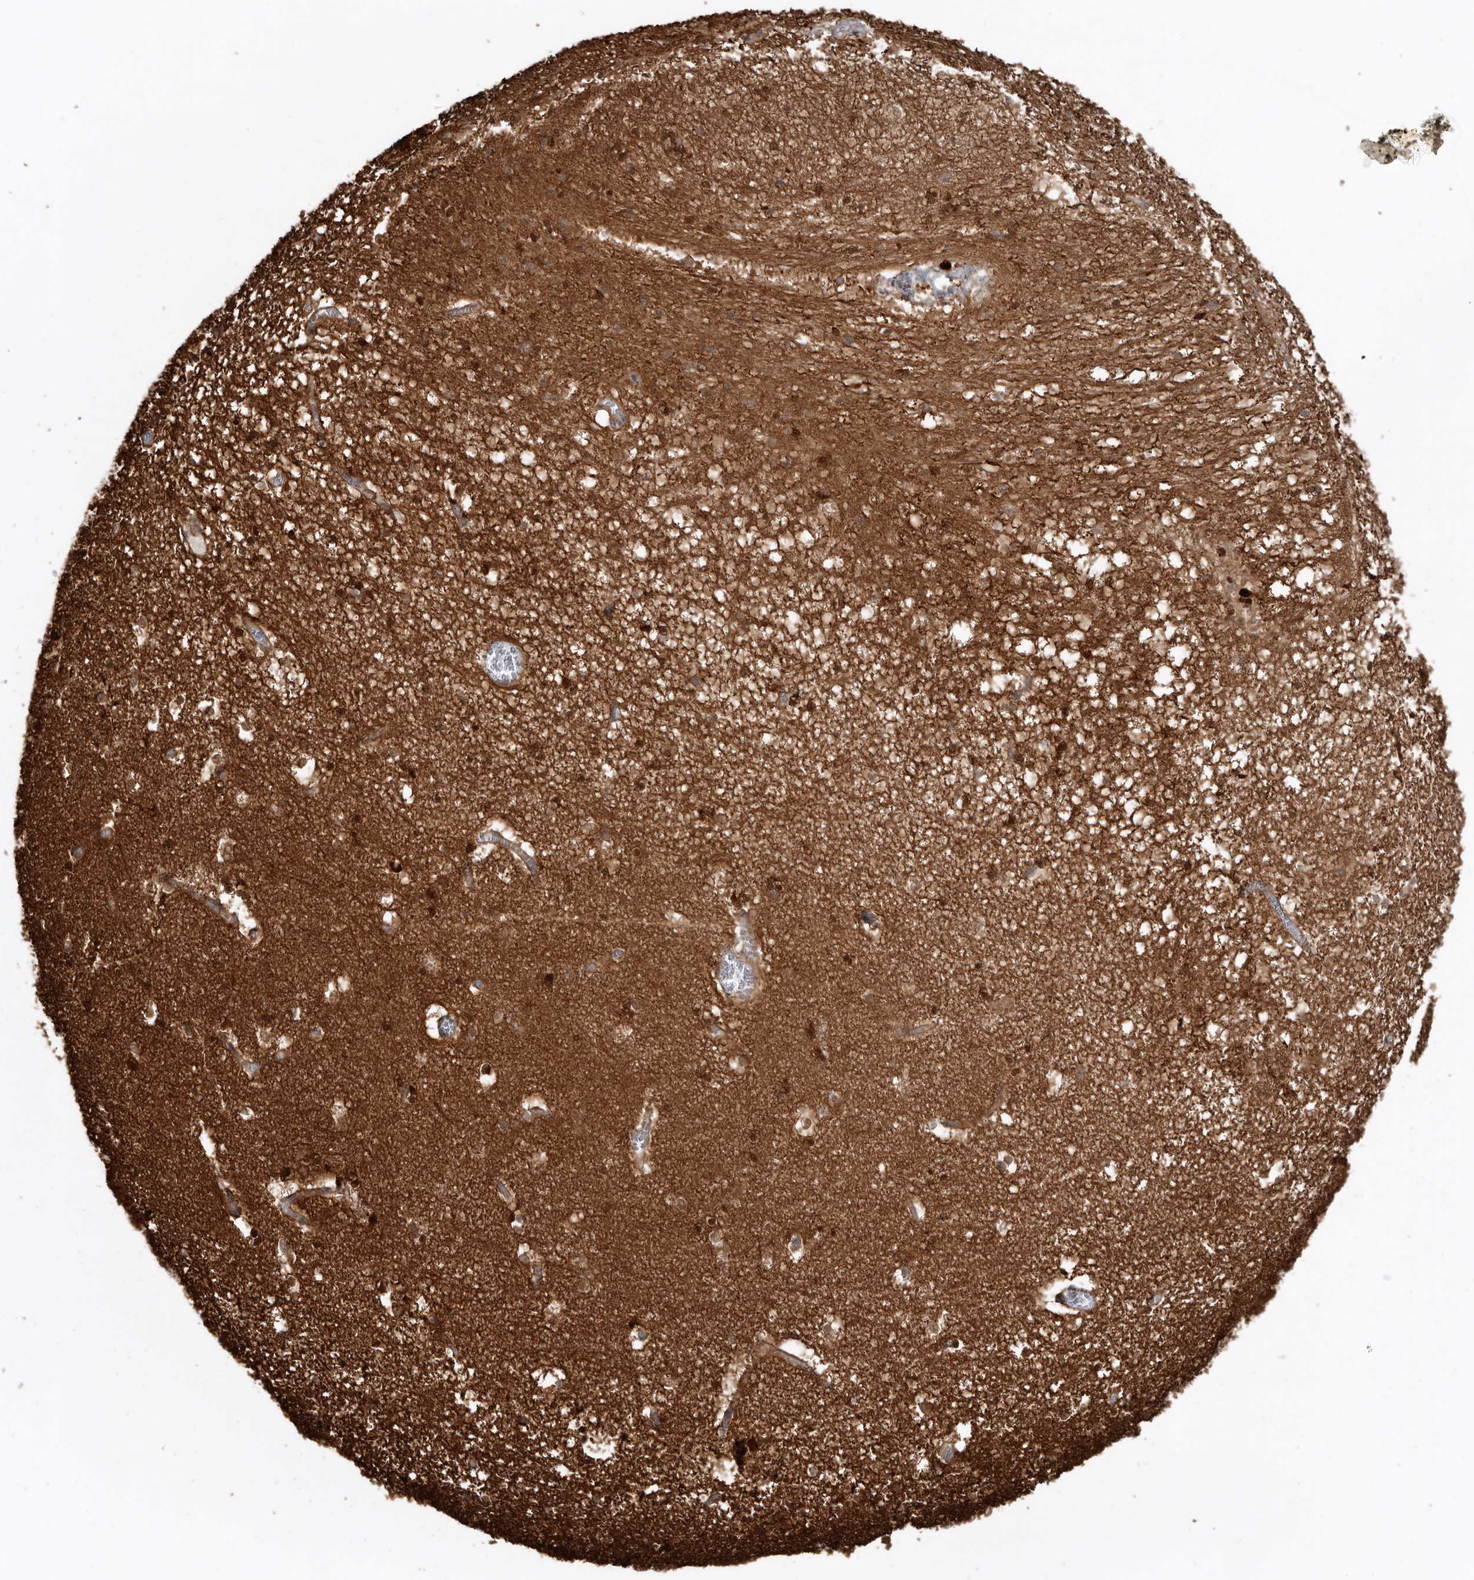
{"staining": {"intensity": "moderate", "quantity": "25%-75%", "location": "cytoplasmic/membranous"}, "tissue": "hippocampus", "cell_type": "Glial cells", "image_type": "normal", "snomed": [{"axis": "morphology", "description": "Normal tissue, NOS"}, {"axis": "topography", "description": "Hippocampus"}], "caption": "Benign hippocampus displays moderate cytoplasmic/membranous expression in about 25%-75% of glial cells The staining was performed using DAB (3,3'-diaminobenzidine) to visualize the protein expression in brown, while the nuclei were stained in blue with hematoxylin (Magnification: 20x)..", "gene": "EXOC3L1", "patient": {"sex": "female", "age": 64}}